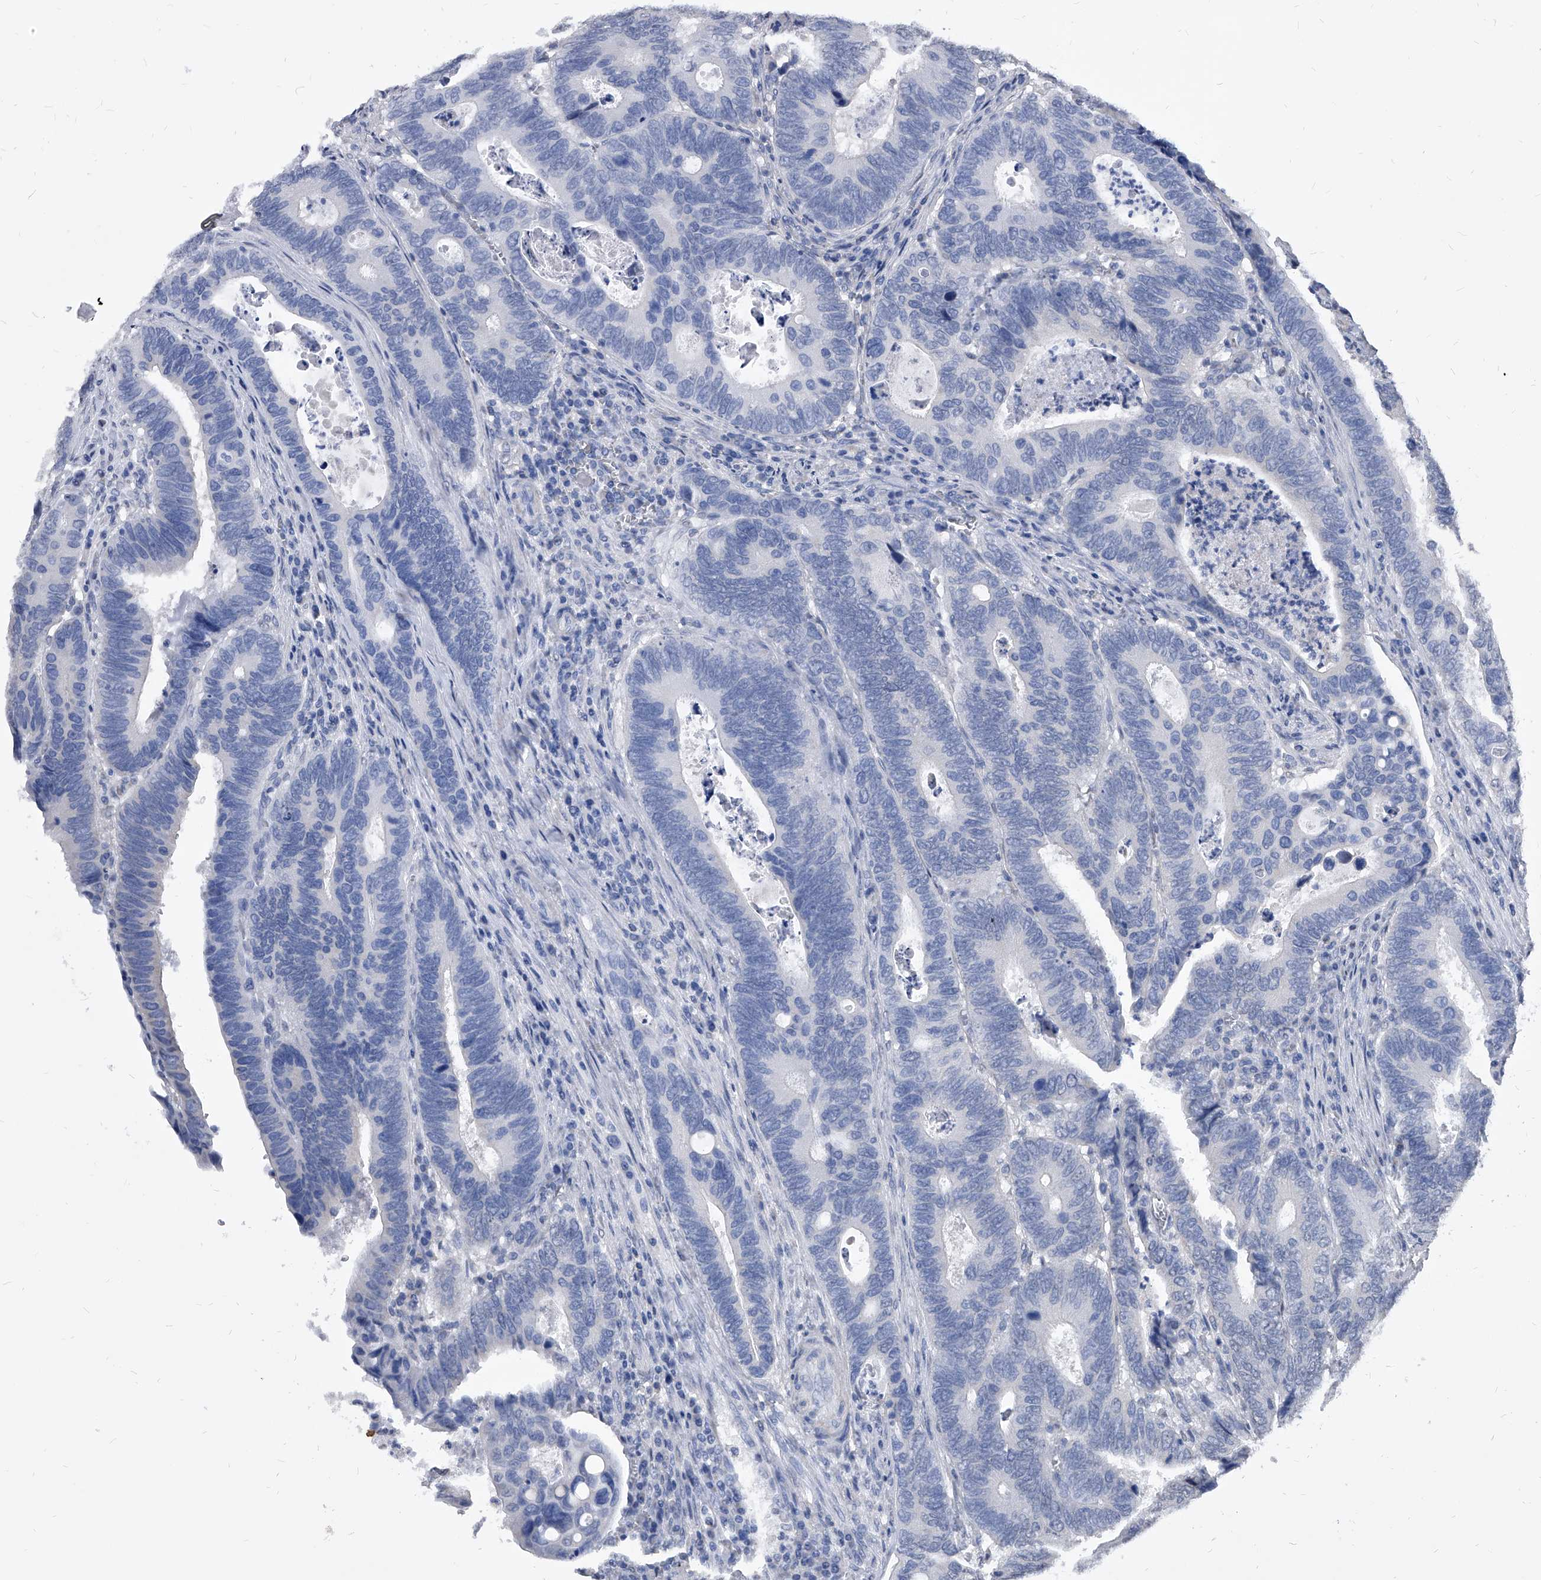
{"staining": {"intensity": "negative", "quantity": "none", "location": "none"}, "tissue": "colorectal cancer", "cell_type": "Tumor cells", "image_type": "cancer", "snomed": [{"axis": "morphology", "description": "Adenocarcinoma, NOS"}, {"axis": "topography", "description": "Colon"}], "caption": "An image of colorectal cancer stained for a protein displays no brown staining in tumor cells. (Brightfield microscopy of DAB (3,3'-diaminobenzidine) immunohistochemistry at high magnification).", "gene": "DUSP22", "patient": {"sex": "male", "age": 72}}